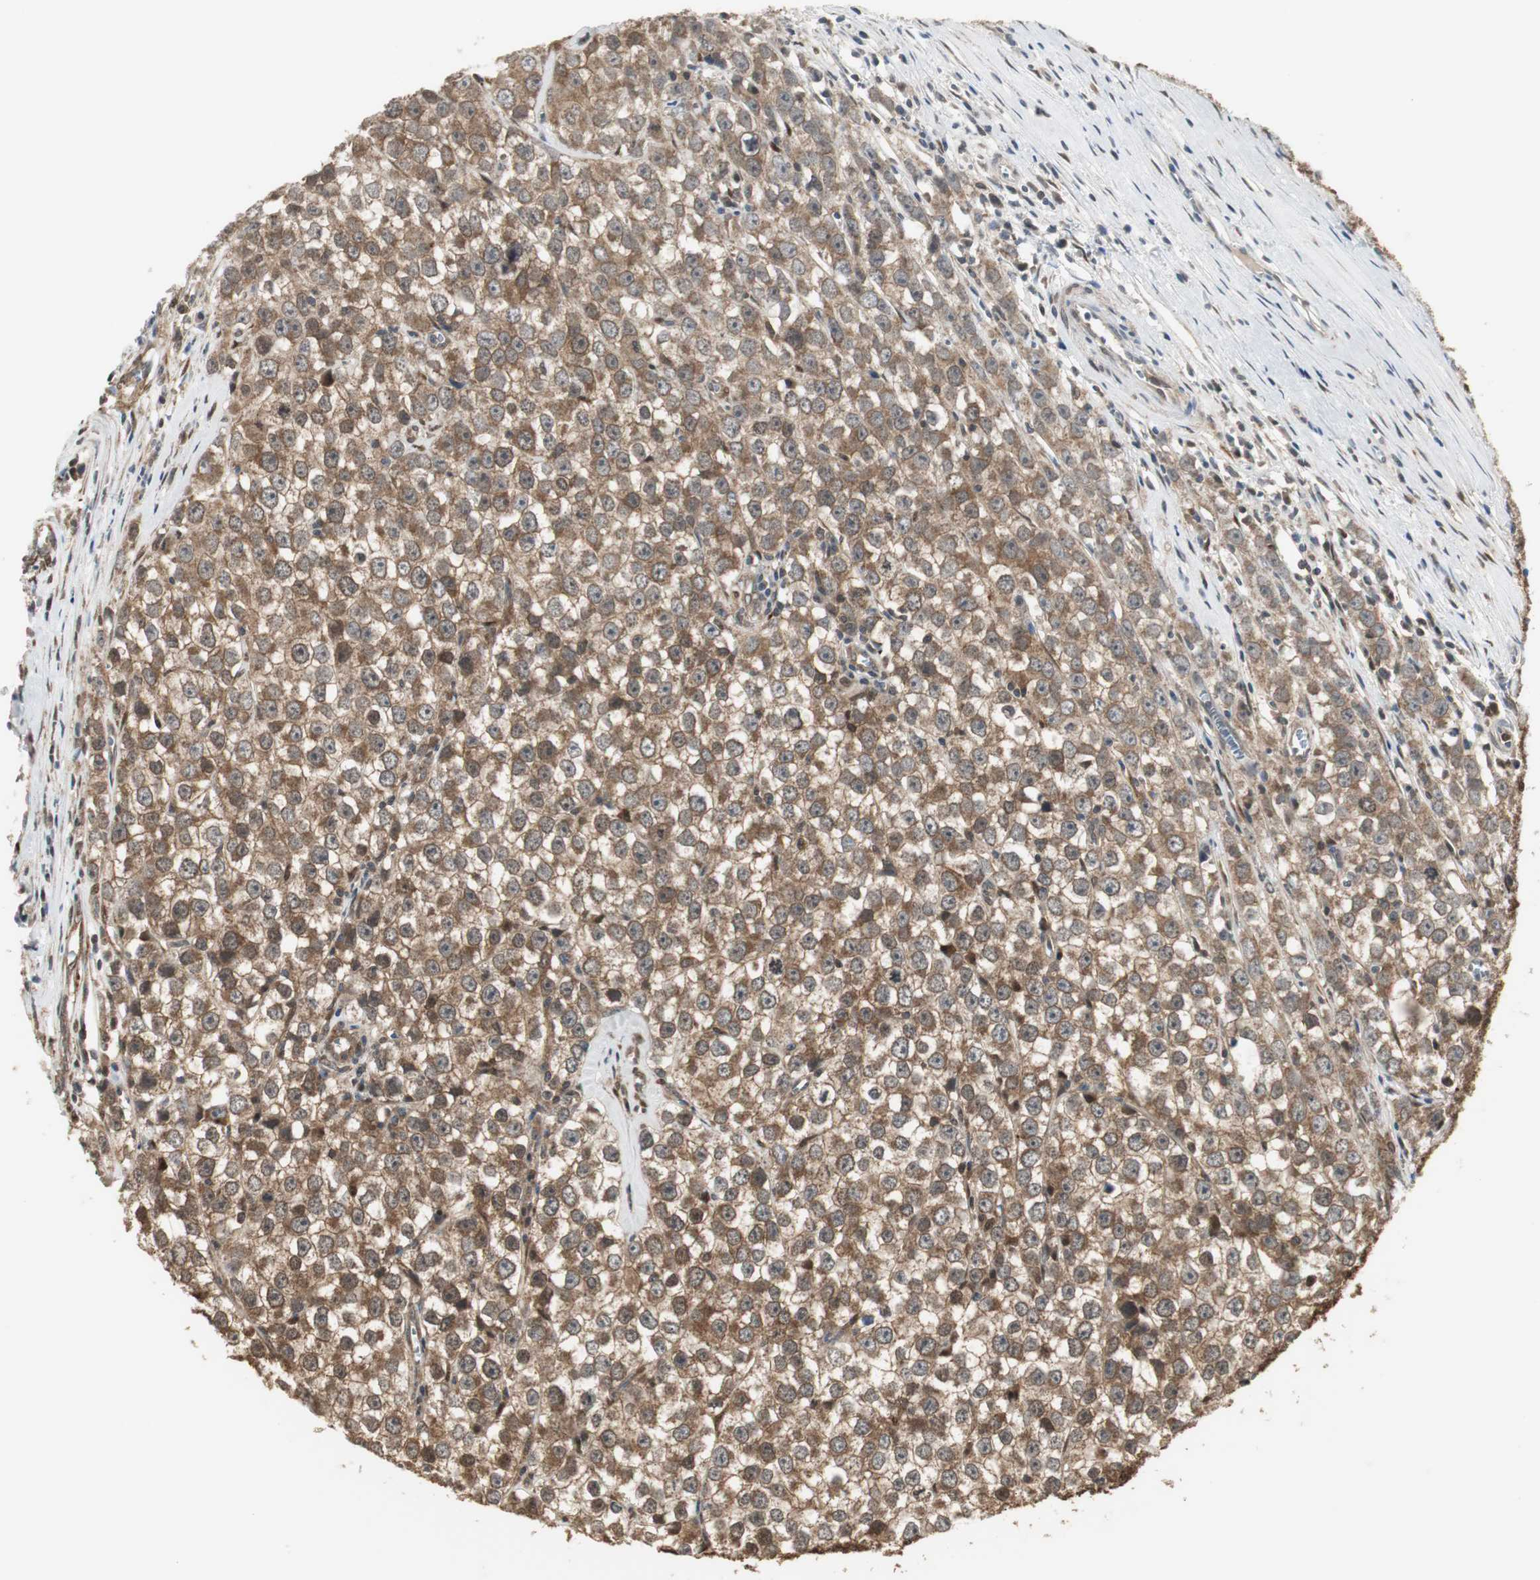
{"staining": {"intensity": "strong", "quantity": ">75%", "location": "cytoplasmic/membranous,nuclear"}, "tissue": "testis cancer", "cell_type": "Tumor cells", "image_type": "cancer", "snomed": [{"axis": "morphology", "description": "Seminoma, NOS"}, {"axis": "morphology", "description": "Carcinoma, Embryonal, NOS"}, {"axis": "topography", "description": "Testis"}], "caption": "Tumor cells display high levels of strong cytoplasmic/membranous and nuclear staining in approximately >75% of cells in human embryonal carcinoma (testis). (DAB = brown stain, brightfield microscopy at high magnification).", "gene": "PLIN3", "patient": {"sex": "male", "age": 52}}